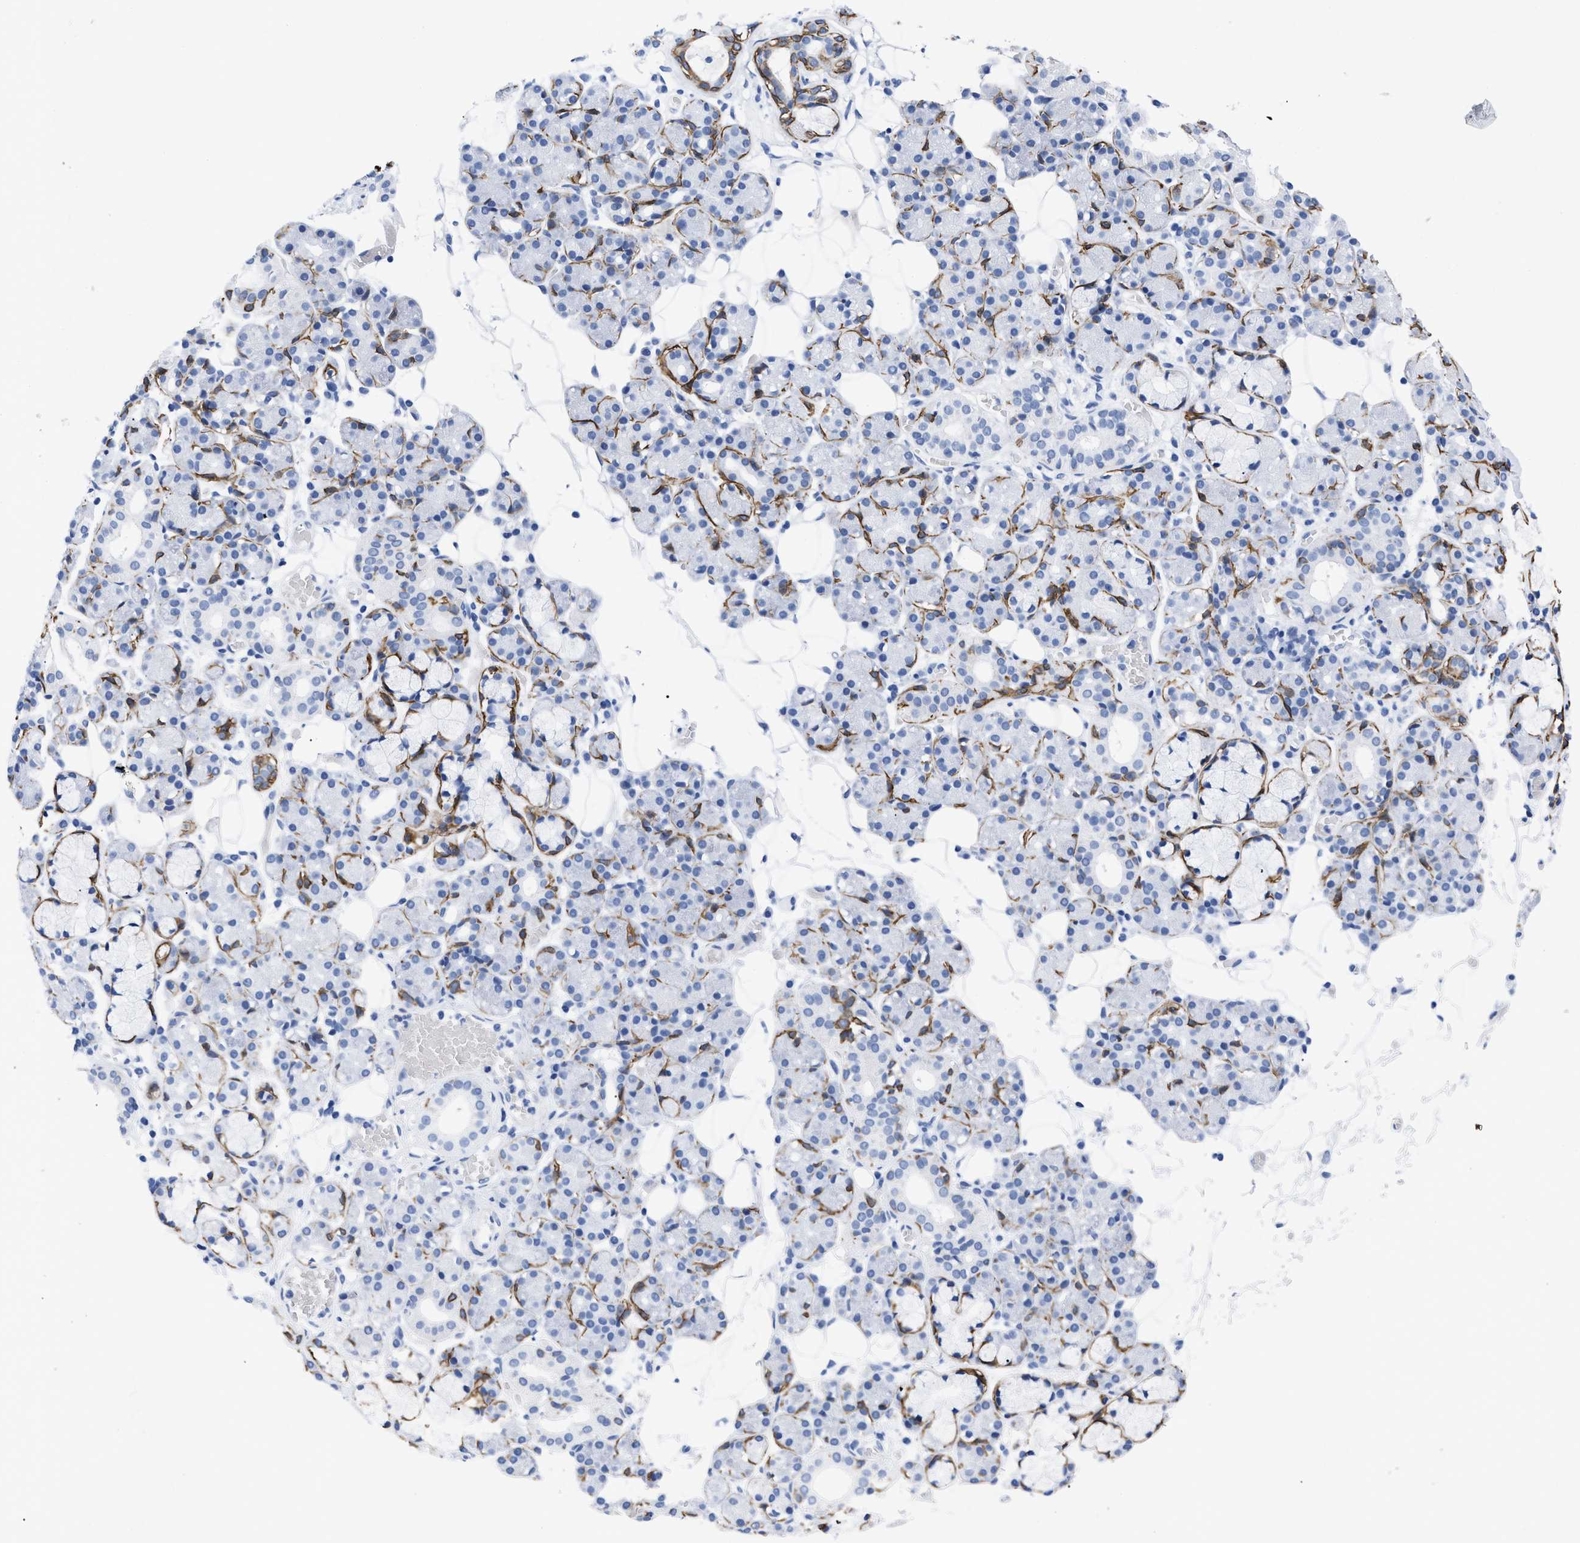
{"staining": {"intensity": "strong", "quantity": "<25%", "location": "cytoplasmic/membranous"}, "tissue": "salivary gland", "cell_type": "Glandular cells", "image_type": "normal", "snomed": [{"axis": "morphology", "description": "Normal tissue, NOS"}, {"axis": "topography", "description": "Salivary gland"}], "caption": "Immunohistochemistry micrograph of unremarkable human salivary gland stained for a protein (brown), which displays medium levels of strong cytoplasmic/membranous staining in approximately <25% of glandular cells.", "gene": "DUSP26", "patient": {"sex": "male", "age": 63}}